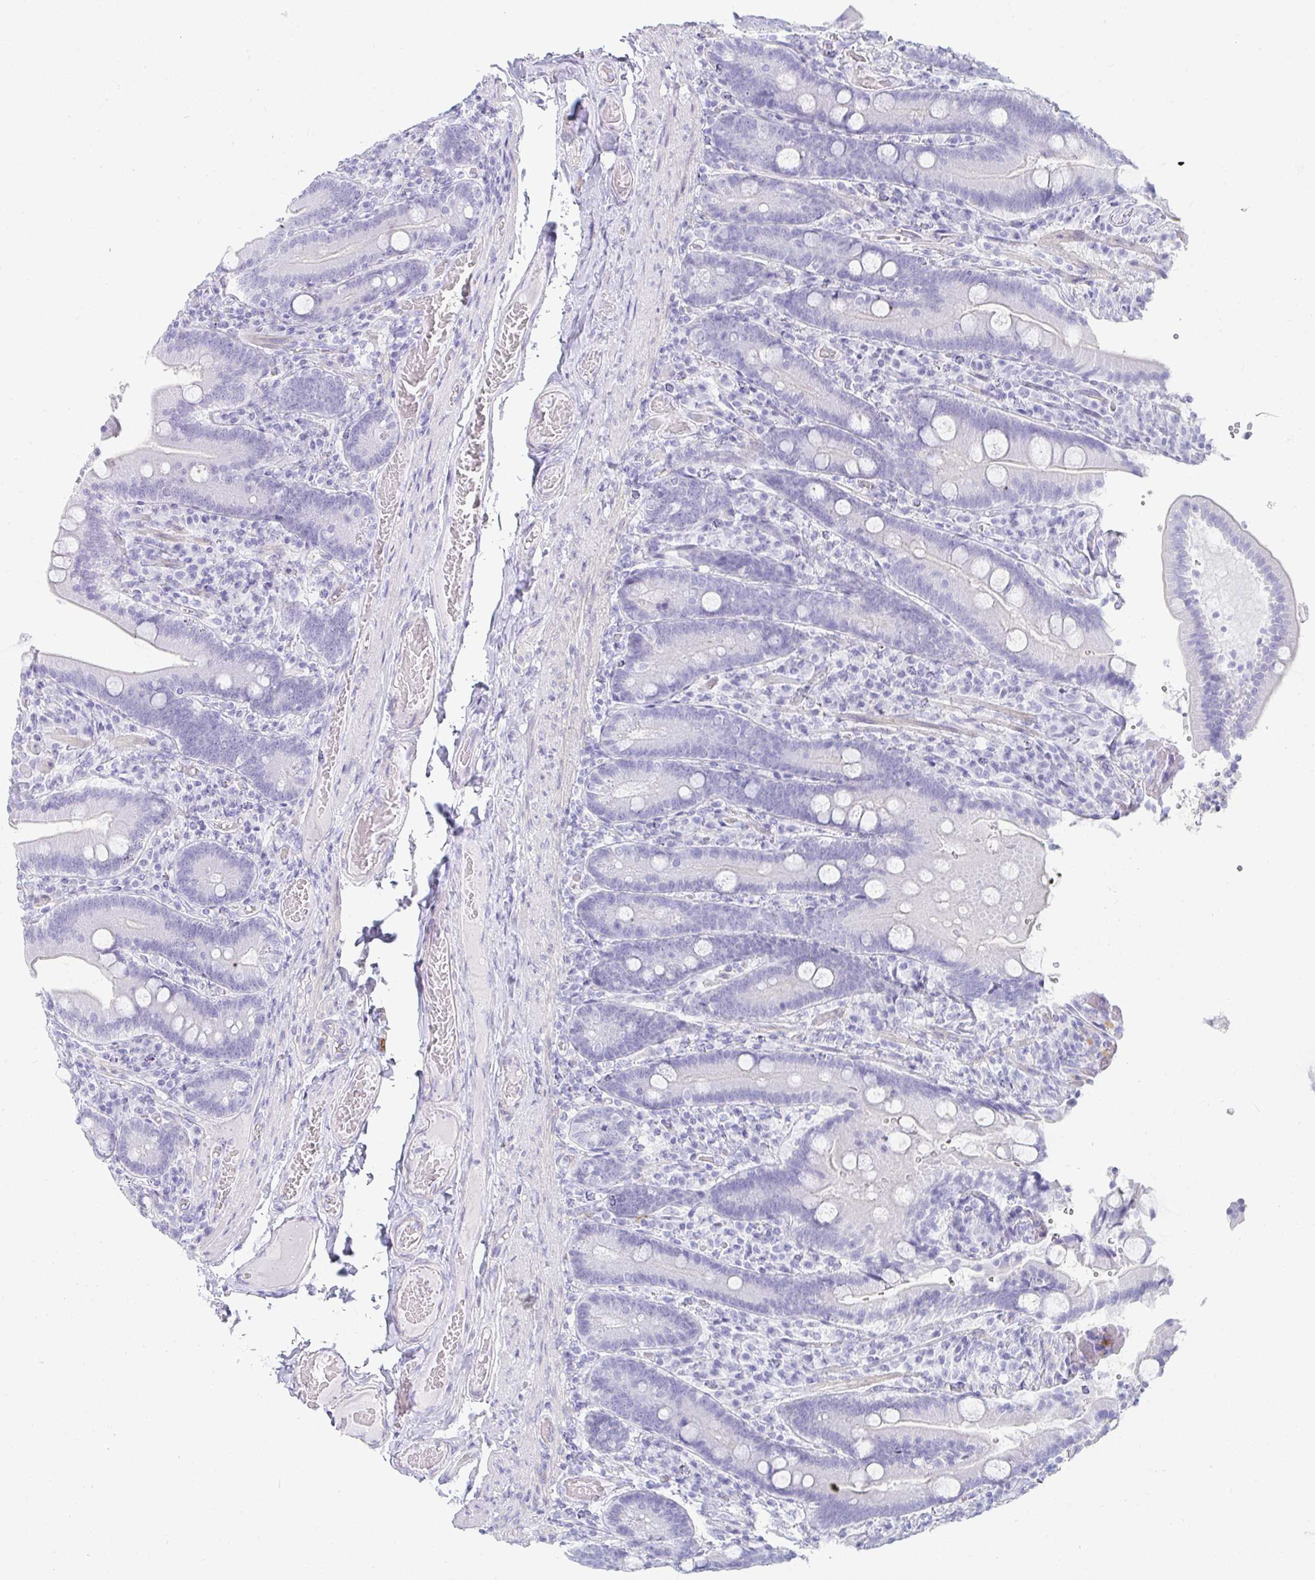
{"staining": {"intensity": "negative", "quantity": "none", "location": "none"}, "tissue": "duodenum", "cell_type": "Glandular cells", "image_type": "normal", "snomed": [{"axis": "morphology", "description": "Normal tissue, NOS"}, {"axis": "topography", "description": "Duodenum"}], "caption": "Benign duodenum was stained to show a protein in brown. There is no significant expression in glandular cells. The staining is performed using DAB brown chromogen with nuclei counter-stained in using hematoxylin.", "gene": "PRND", "patient": {"sex": "female", "age": 62}}